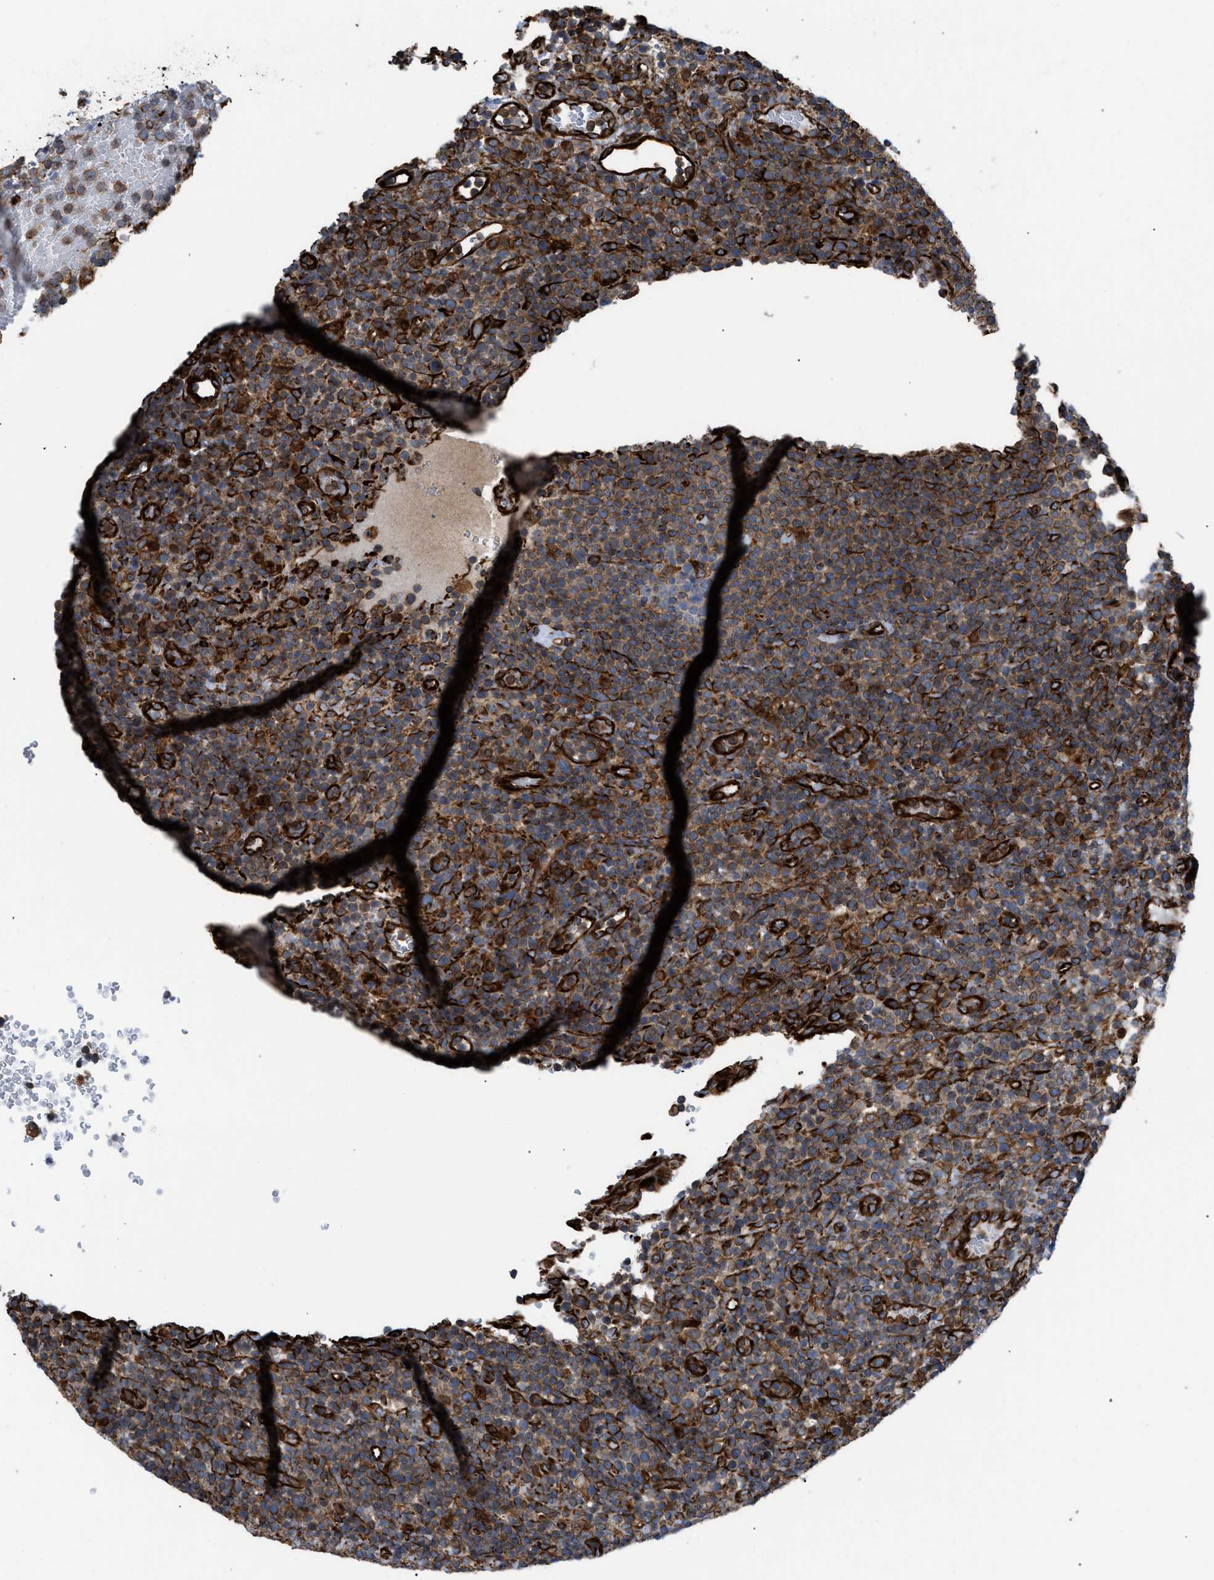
{"staining": {"intensity": "moderate", "quantity": ">75%", "location": "cytoplasmic/membranous"}, "tissue": "lymphoma", "cell_type": "Tumor cells", "image_type": "cancer", "snomed": [{"axis": "morphology", "description": "Malignant lymphoma, non-Hodgkin's type, High grade"}, {"axis": "topography", "description": "Lymph node"}], "caption": "Immunohistochemistry histopathology image of human high-grade malignant lymphoma, non-Hodgkin's type stained for a protein (brown), which shows medium levels of moderate cytoplasmic/membranous staining in about >75% of tumor cells.", "gene": "PTPRE", "patient": {"sex": "male", "age": 61}}